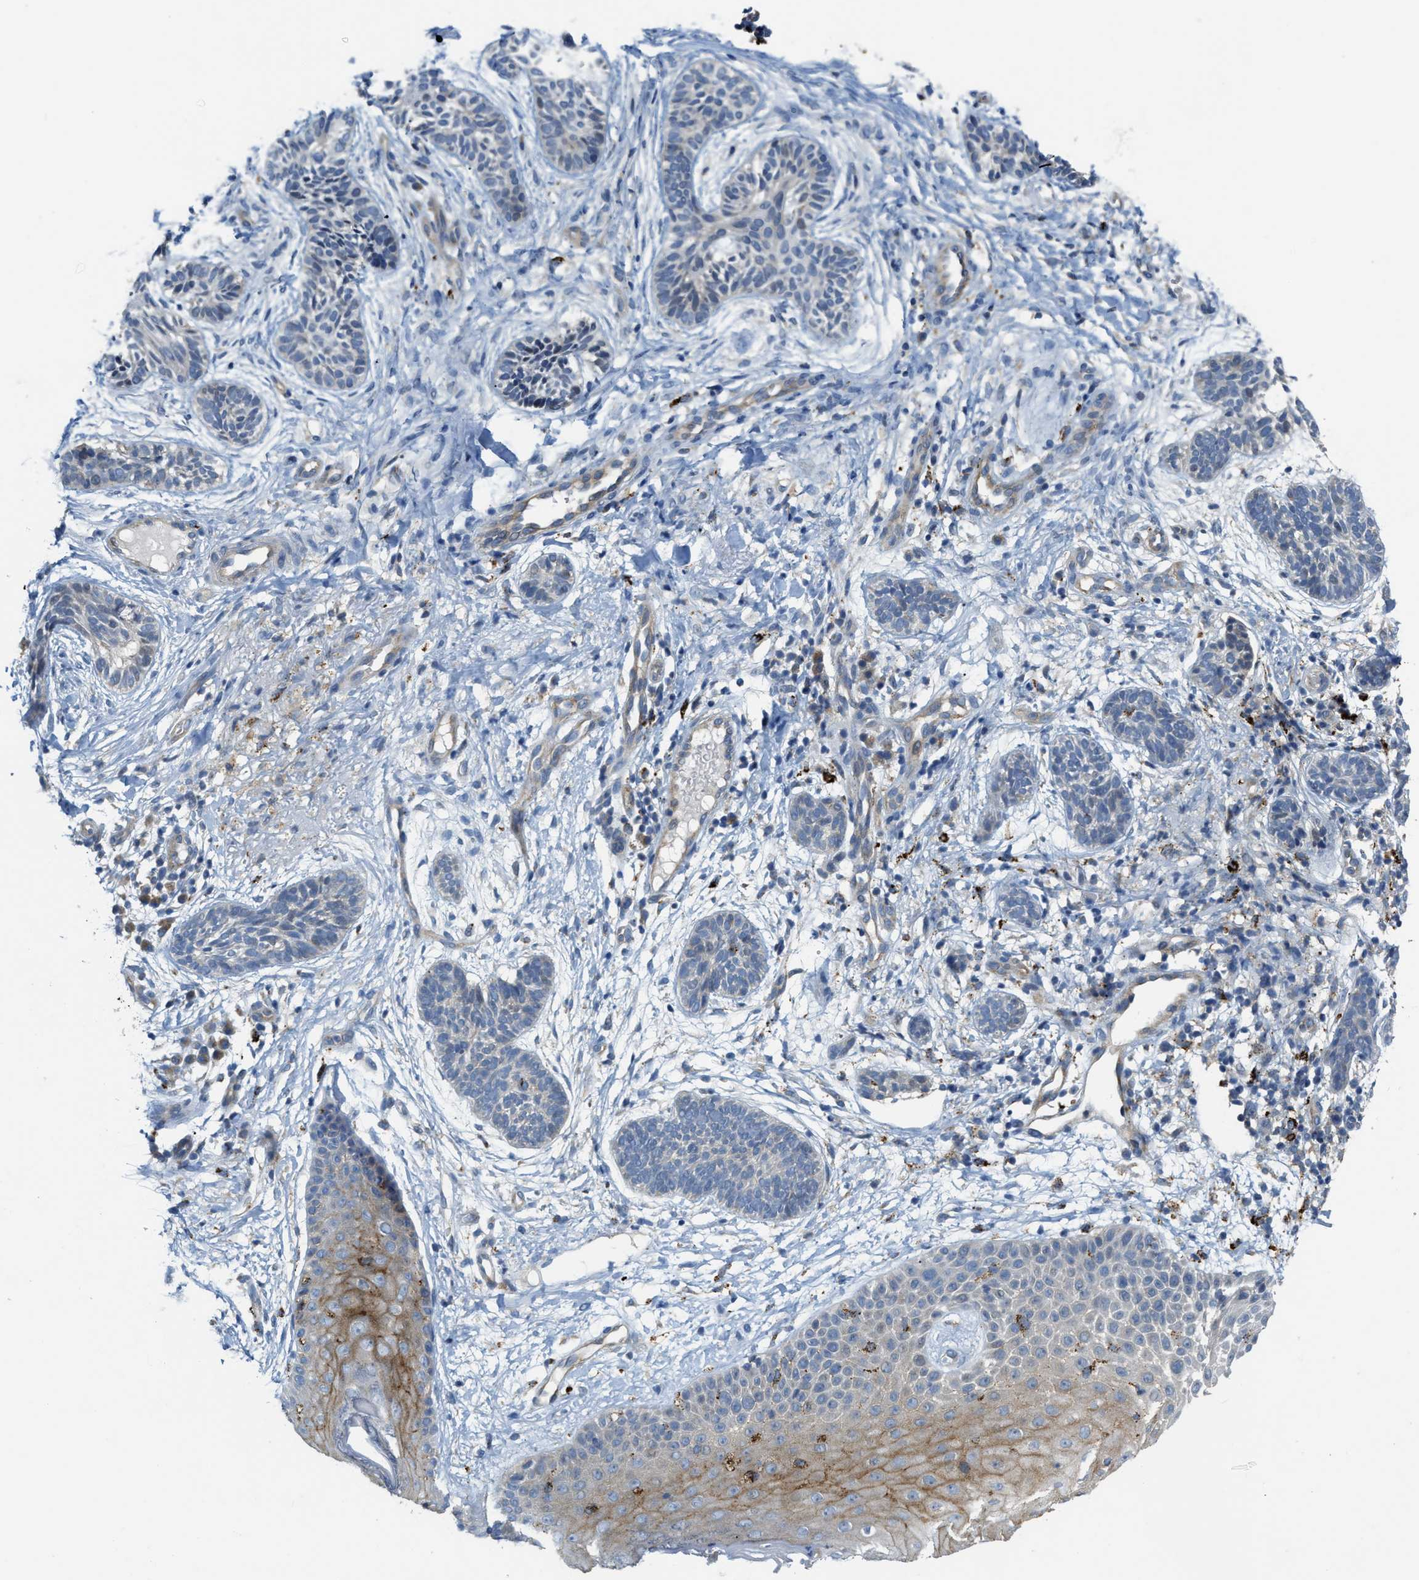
{"staining": {"intensity": "weak", "quantity": "<25%", "location": "cytoplasmic/membranous"}, "tissue": "skin cancer", "cell_type": "Tumor cells", "image_type": "cancer", "snomed": [{"axis": "morphology", "description": "Normal tissue, NOS"}, {"axis": "morphology", "description": "Basal cell carcinoma"}, {"axis": "topography", "description": "Skin"}], "caption": "This is a photomicrograph of immunohistochemistry staining of skin cancer, which shows no positivity in tumor cells.", "gene": "KLHDC10", "patient": {"sex": "male", "age": 63}}